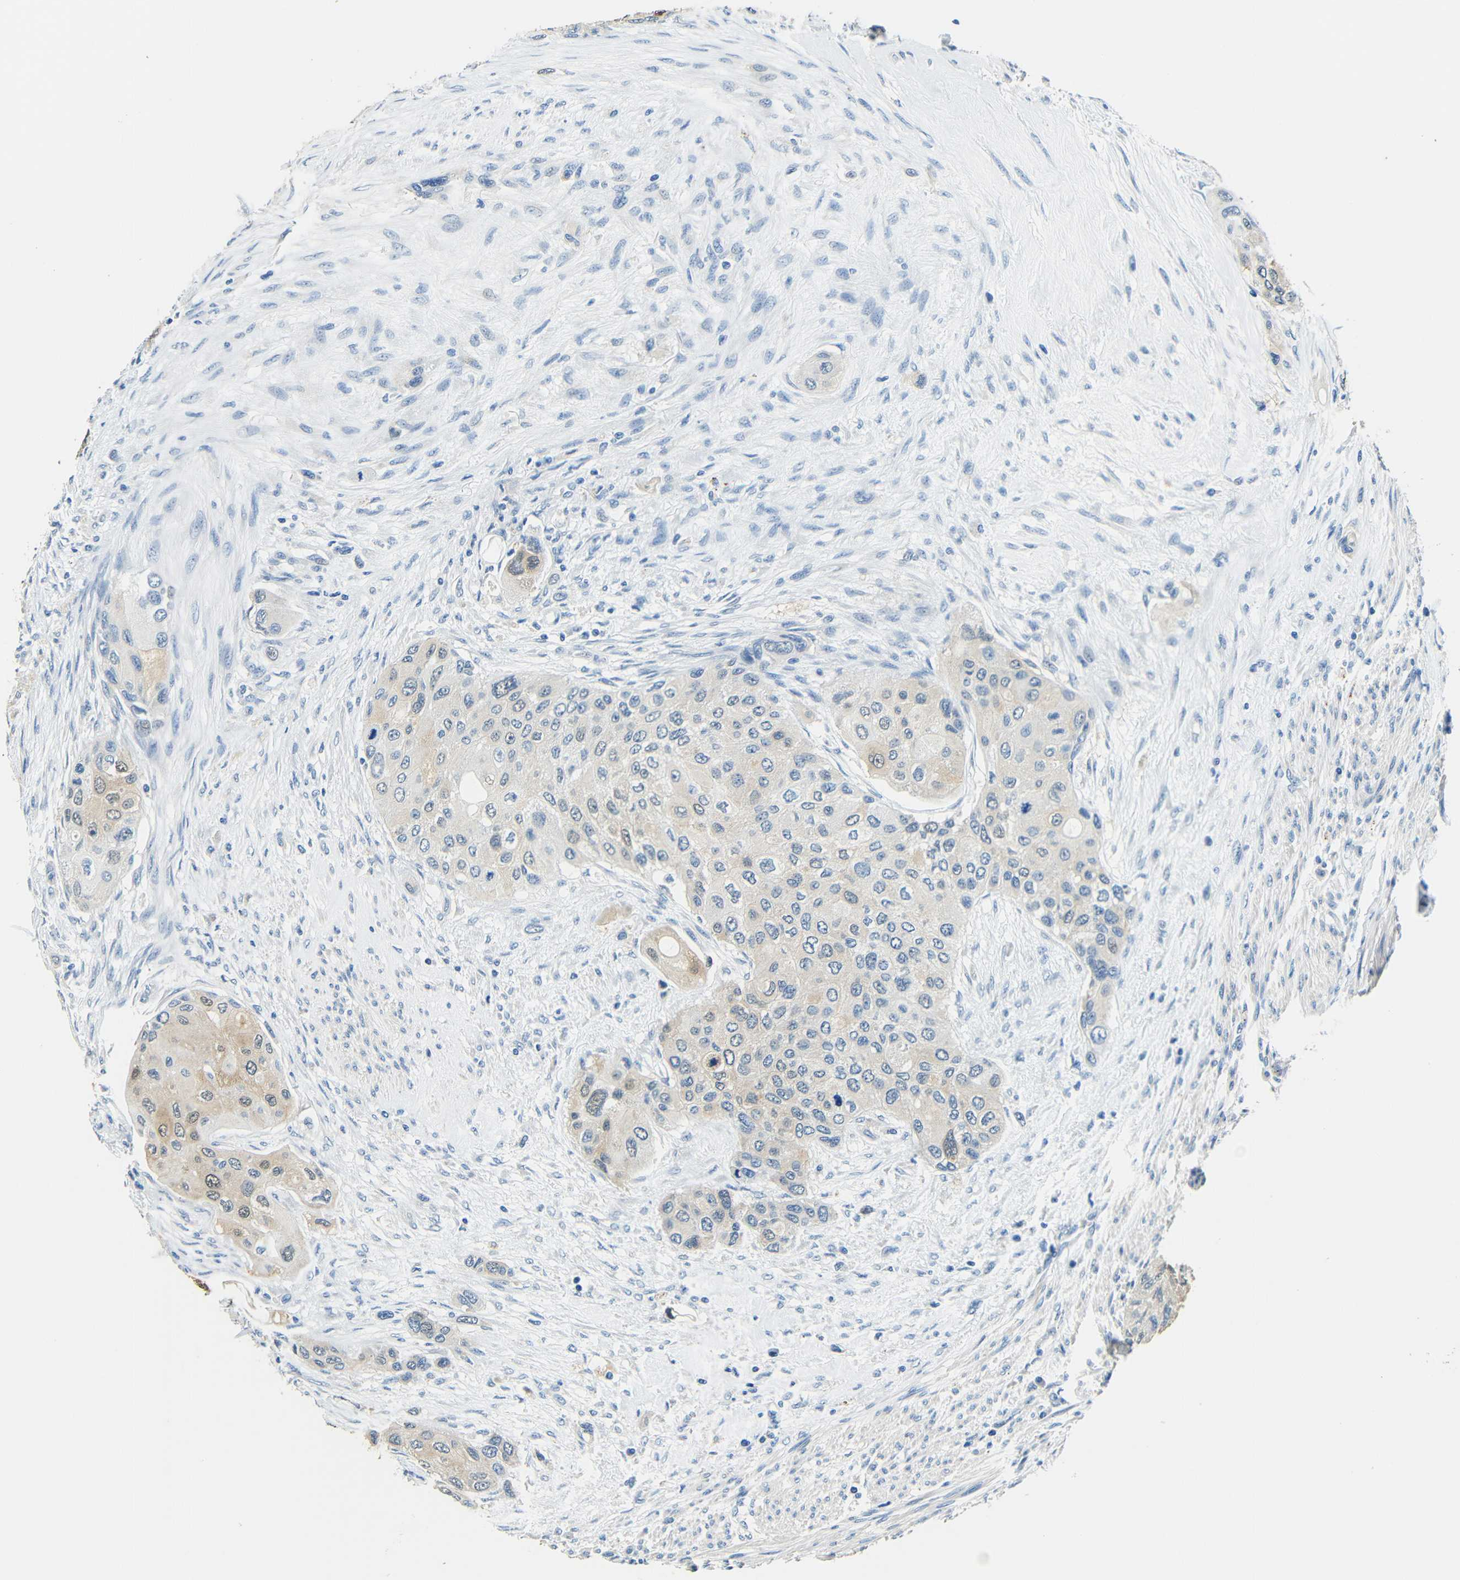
{"staining": {"intensity": "weak", "quantity": "25%-75%", "location": "cytoplasmic/membranous"}, "tissue": "urothelial cancer", "cell_type": "Tumor cells", "image_type": "cancer", "snomed": [{"axis": "morphology", "description": "Urothelial carcinoma, High grade"}, {"axis": "topography", "description": "Urinary bladder"}], "caption": "The histopathology image reveals staining of urothelial carcinoma (high-grade), revealing weak cytoplasmic/membranous protein staining (brown color) within tumor cells.", "gene": "FMO5", "patient": {"sex": "female", "age": 56}}